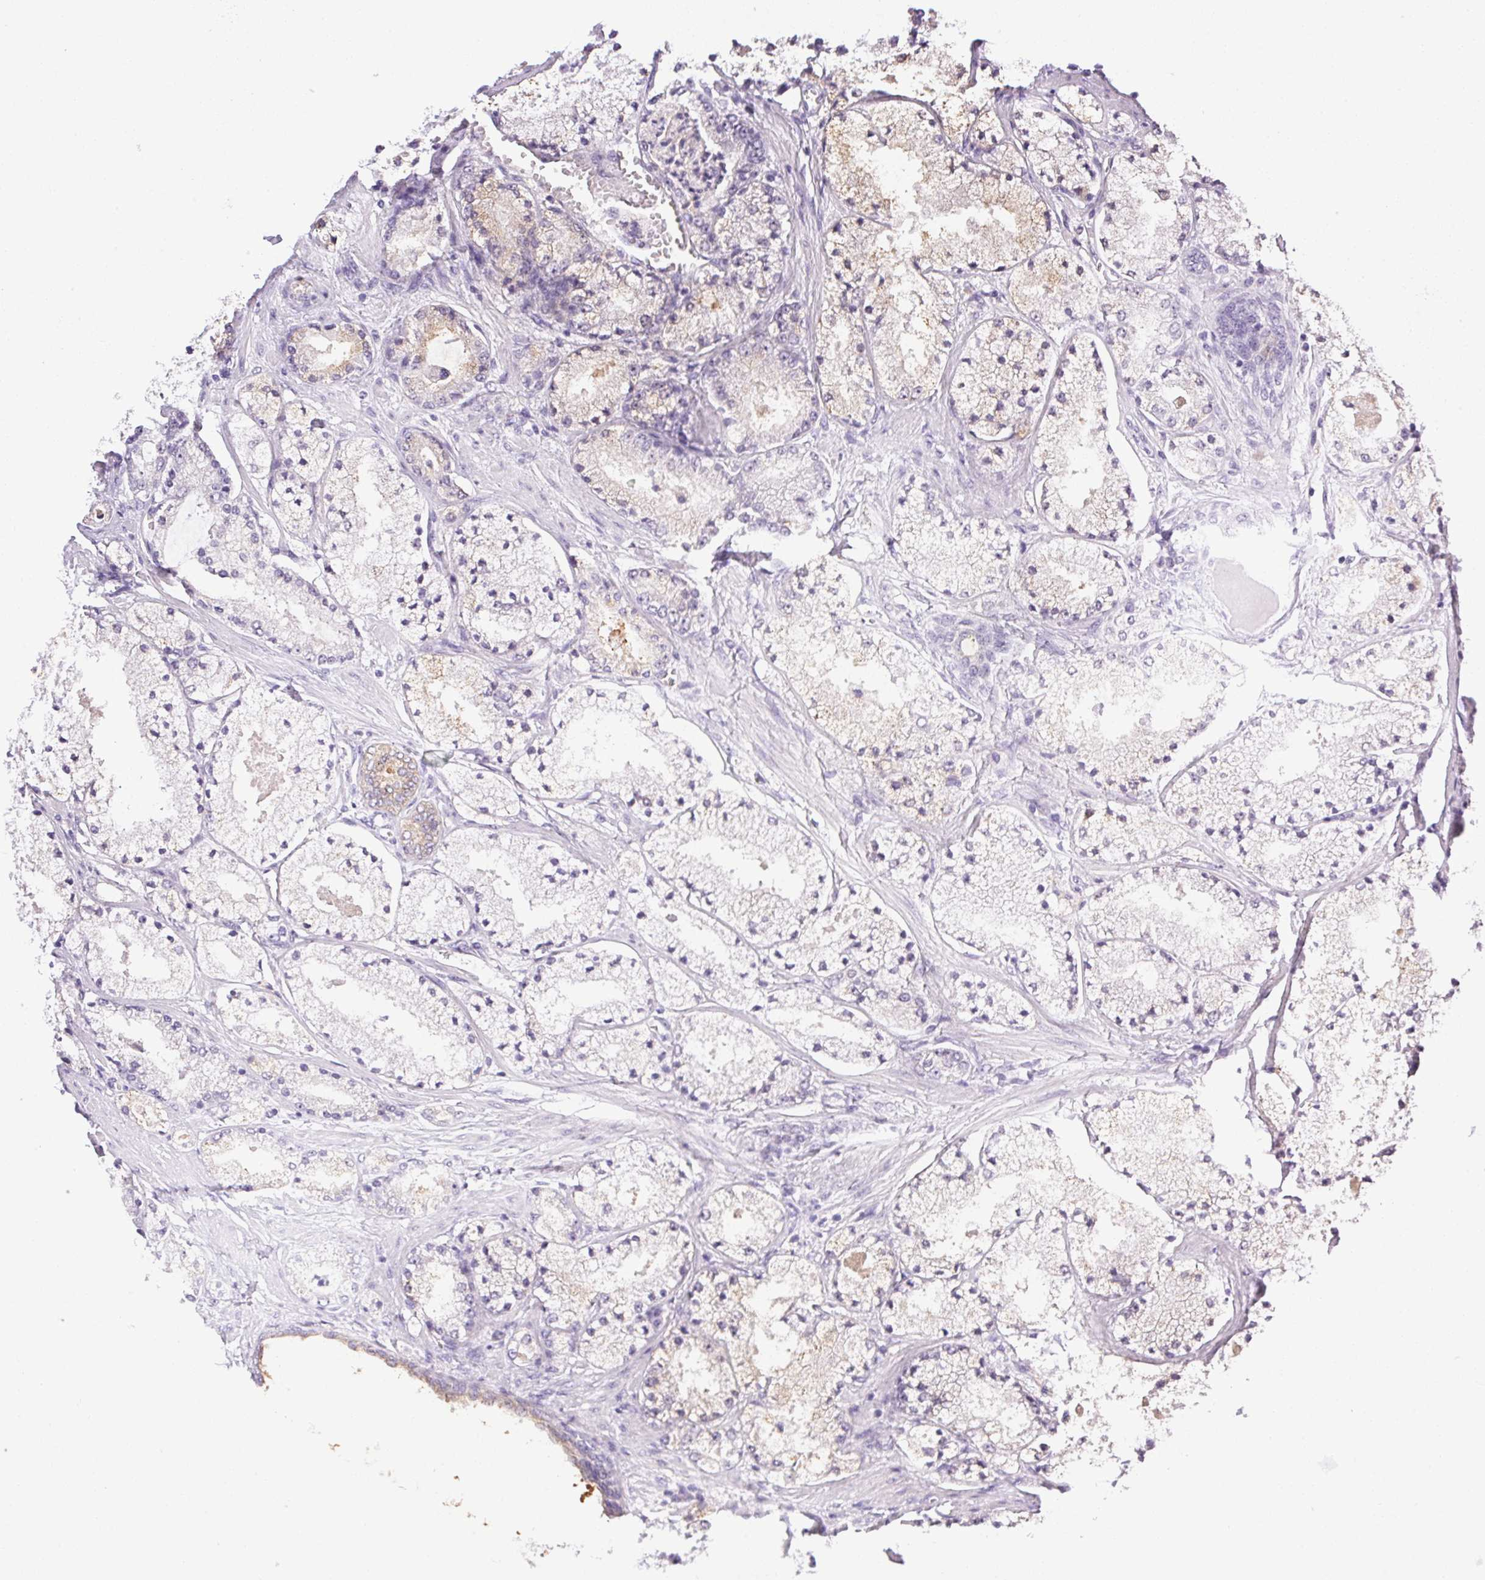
{"staining": {"intensity": "negative", "quantity": "none", "location": "none"}, "tissue": "prostate cancer", "cell_type": "Tumor cells", "image_type": "cancer", "snomed": [{"axis": "morphology", "description": "Adenocarcinoma, High grade"}, {"axis": "topography", "description": "Prostate"}], "caption": "Prostate cancer was stained to show a protein in brown. There is no significant expression in tumor cells.", "gene": "ATP6V0A4", "patient": {"sex": "male", "age": 63}}